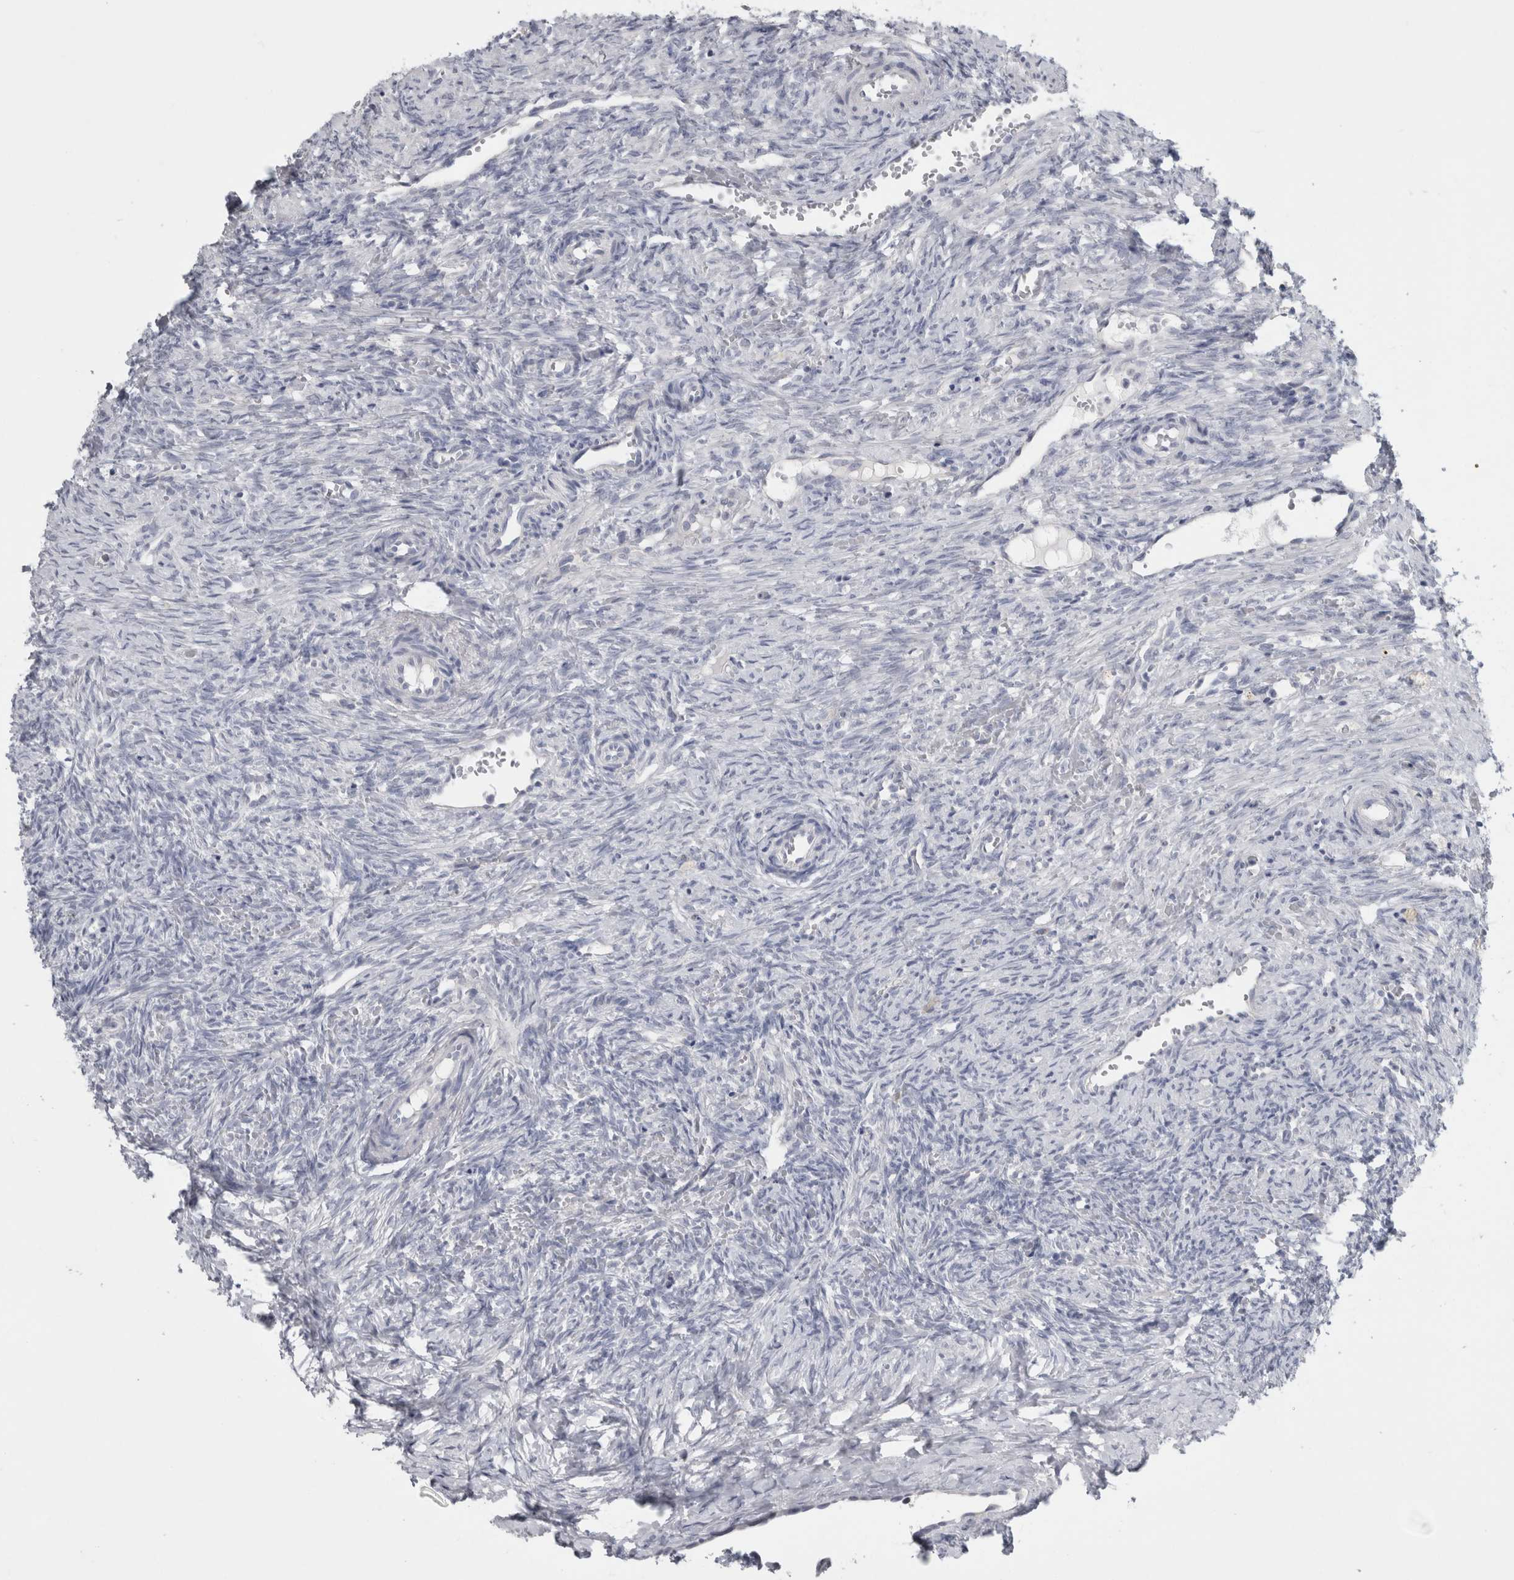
{"staining": {"intensity": "negative", "quantity": "none", "location": "none"}, "tissue": "ovary", "cell_type": "Follicle cells", "image_type": "normal", "snomed": [{"axis": "morphology", "description": "Normal tissue, NOS"}, {"axis": "topography", "description": "Ovary"}], "caption": "Follicle cells show no significant staining in benign ovary. (IHC, brightfield microscopy, high magnification).", "gene": "FXYD7", "patient": {"sex": "female", "age": 41}}